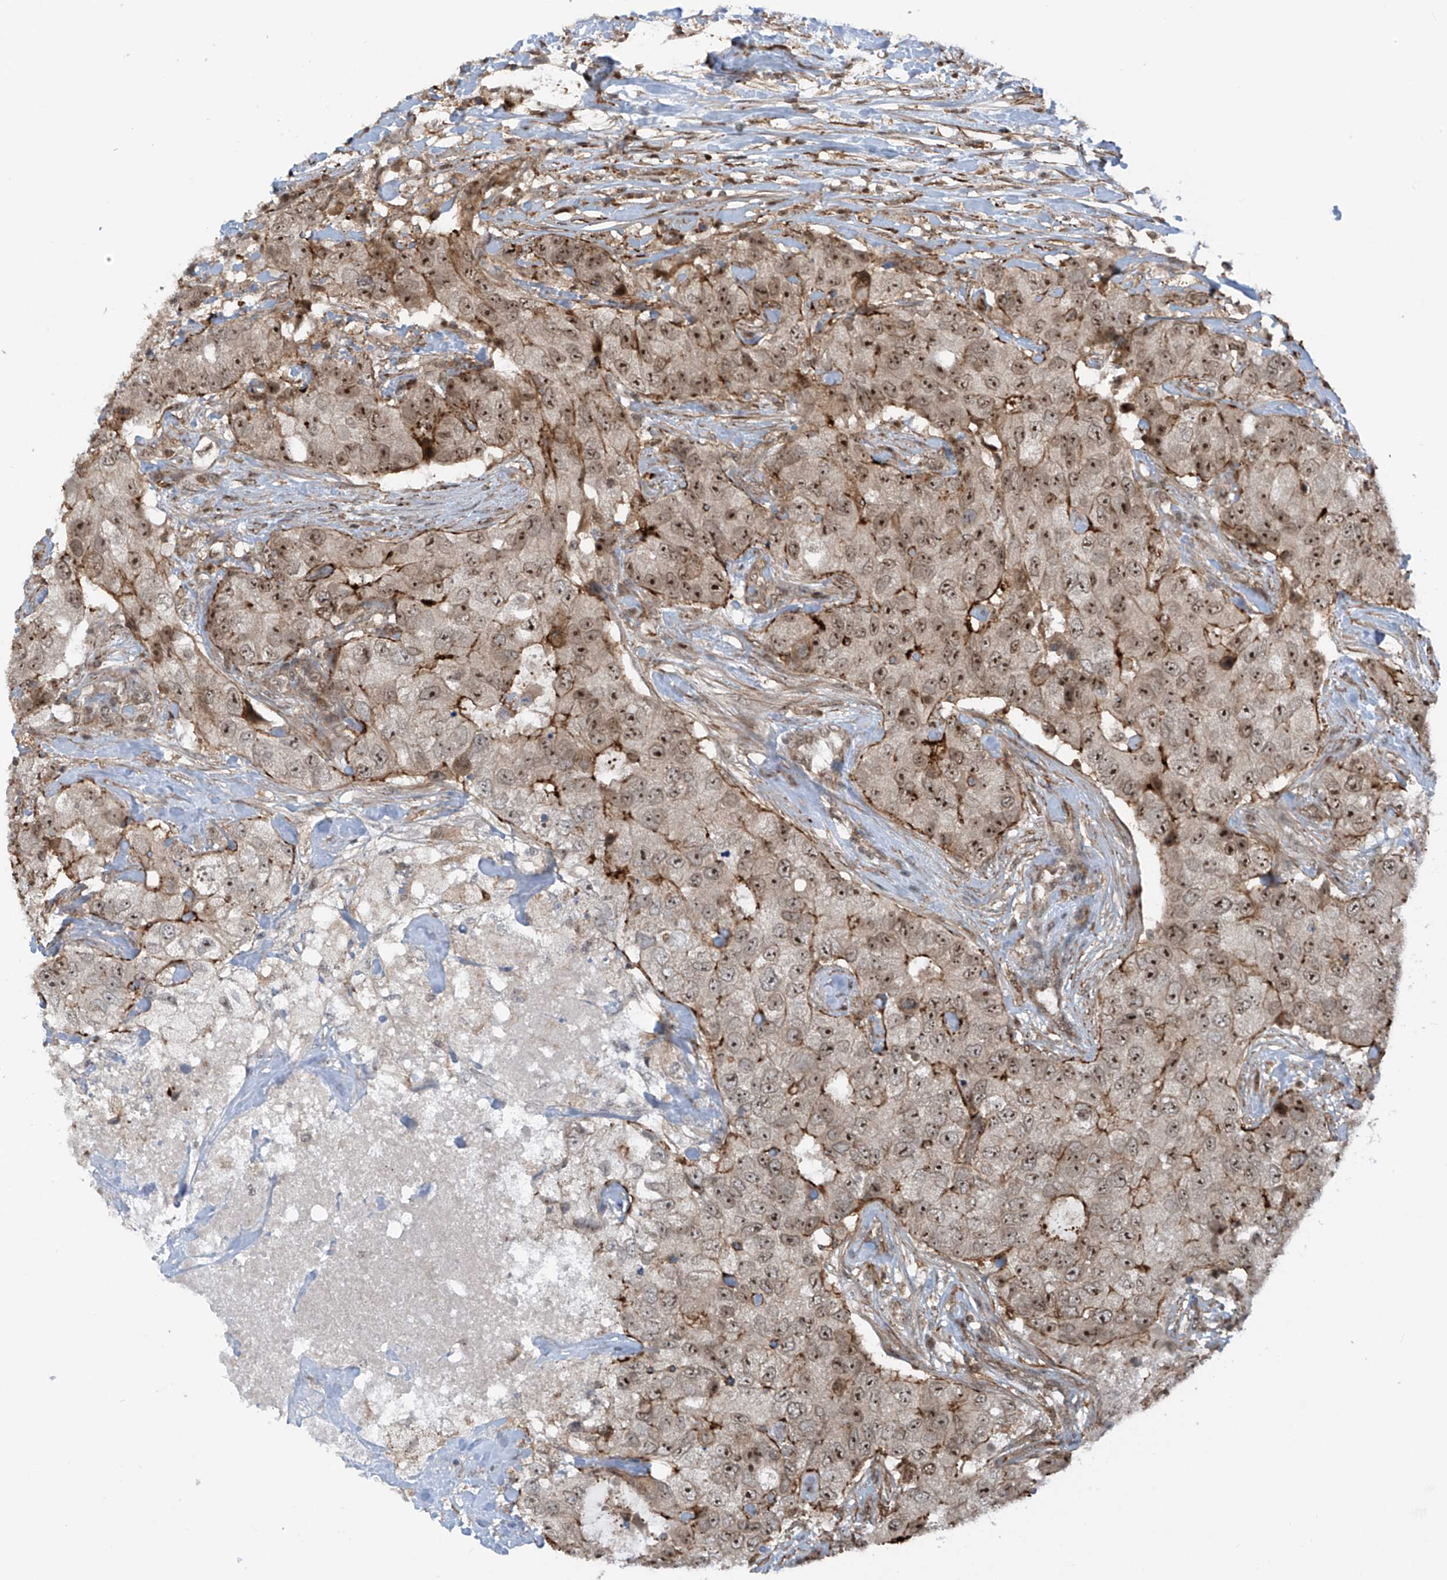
{"staining": {"intensity": "moderate", "quantity": ">75%", "location": "cytoplasmic/membranous,nuclear"}, "tissue": "breast cancer", "cell_type": "Tumor cells", "image_type": "cancer", "snomed": [{"axis": "morphology", "description": "Duct carcinoma"}, {"axis": "topography", "description": "Breast"}], "caption": "Immunohistochemical staining of human breast cancer (intraductal carcinoma) shows moderate cytoplasmic/membranous and nuclear protein expression in approximately >75% of tumor cells. (DAB (3,3'-diaminobenzidine) IHC with brightfield microscopy, high magnification).", "gene": "REPIN1", "patient": {"sex": "female", "age": 62}}